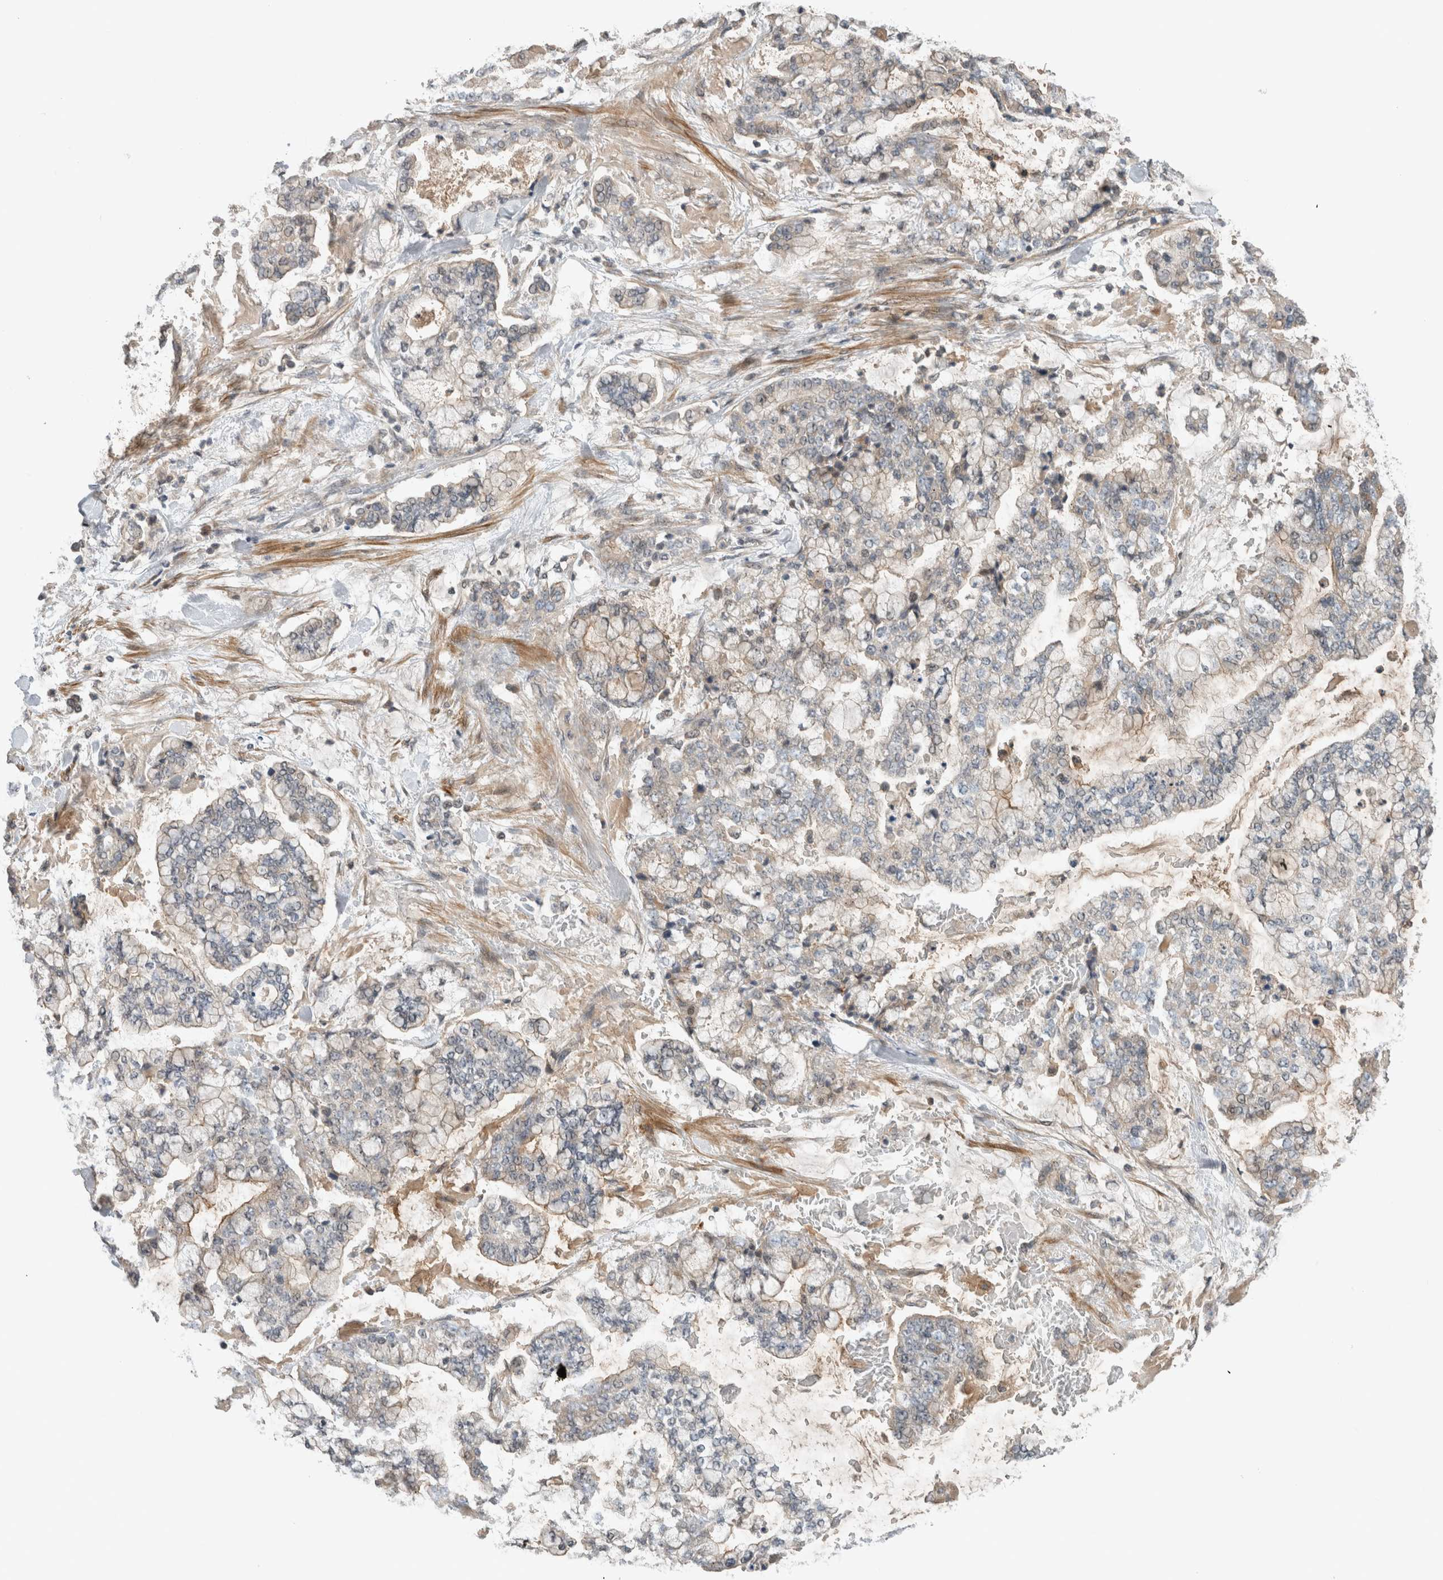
{"staining": {"intensity": "negative", "quantity": "none", "location": "none"}, "tissue": "stomach cancer", "cell_type": "Tumor cells", "image_type": "cancer", "snomed": [{"axis": "morphology", "description": "Normal tissue, NOS"}, {"axis": "morphology", "description": "Adenocarcinoma, NOS"}, {"axis": "topography", "description": "Stomach, upper"}, {"axis": "topography", "description": "Stomach"}], "caption": "Stomach cancer (adenocarcinoma) was stained to show a protein in brown. There is no significant expression in tumor cells.", "gene": "ERCC6L2", "patient": {"sex": "male", "age": 76}}